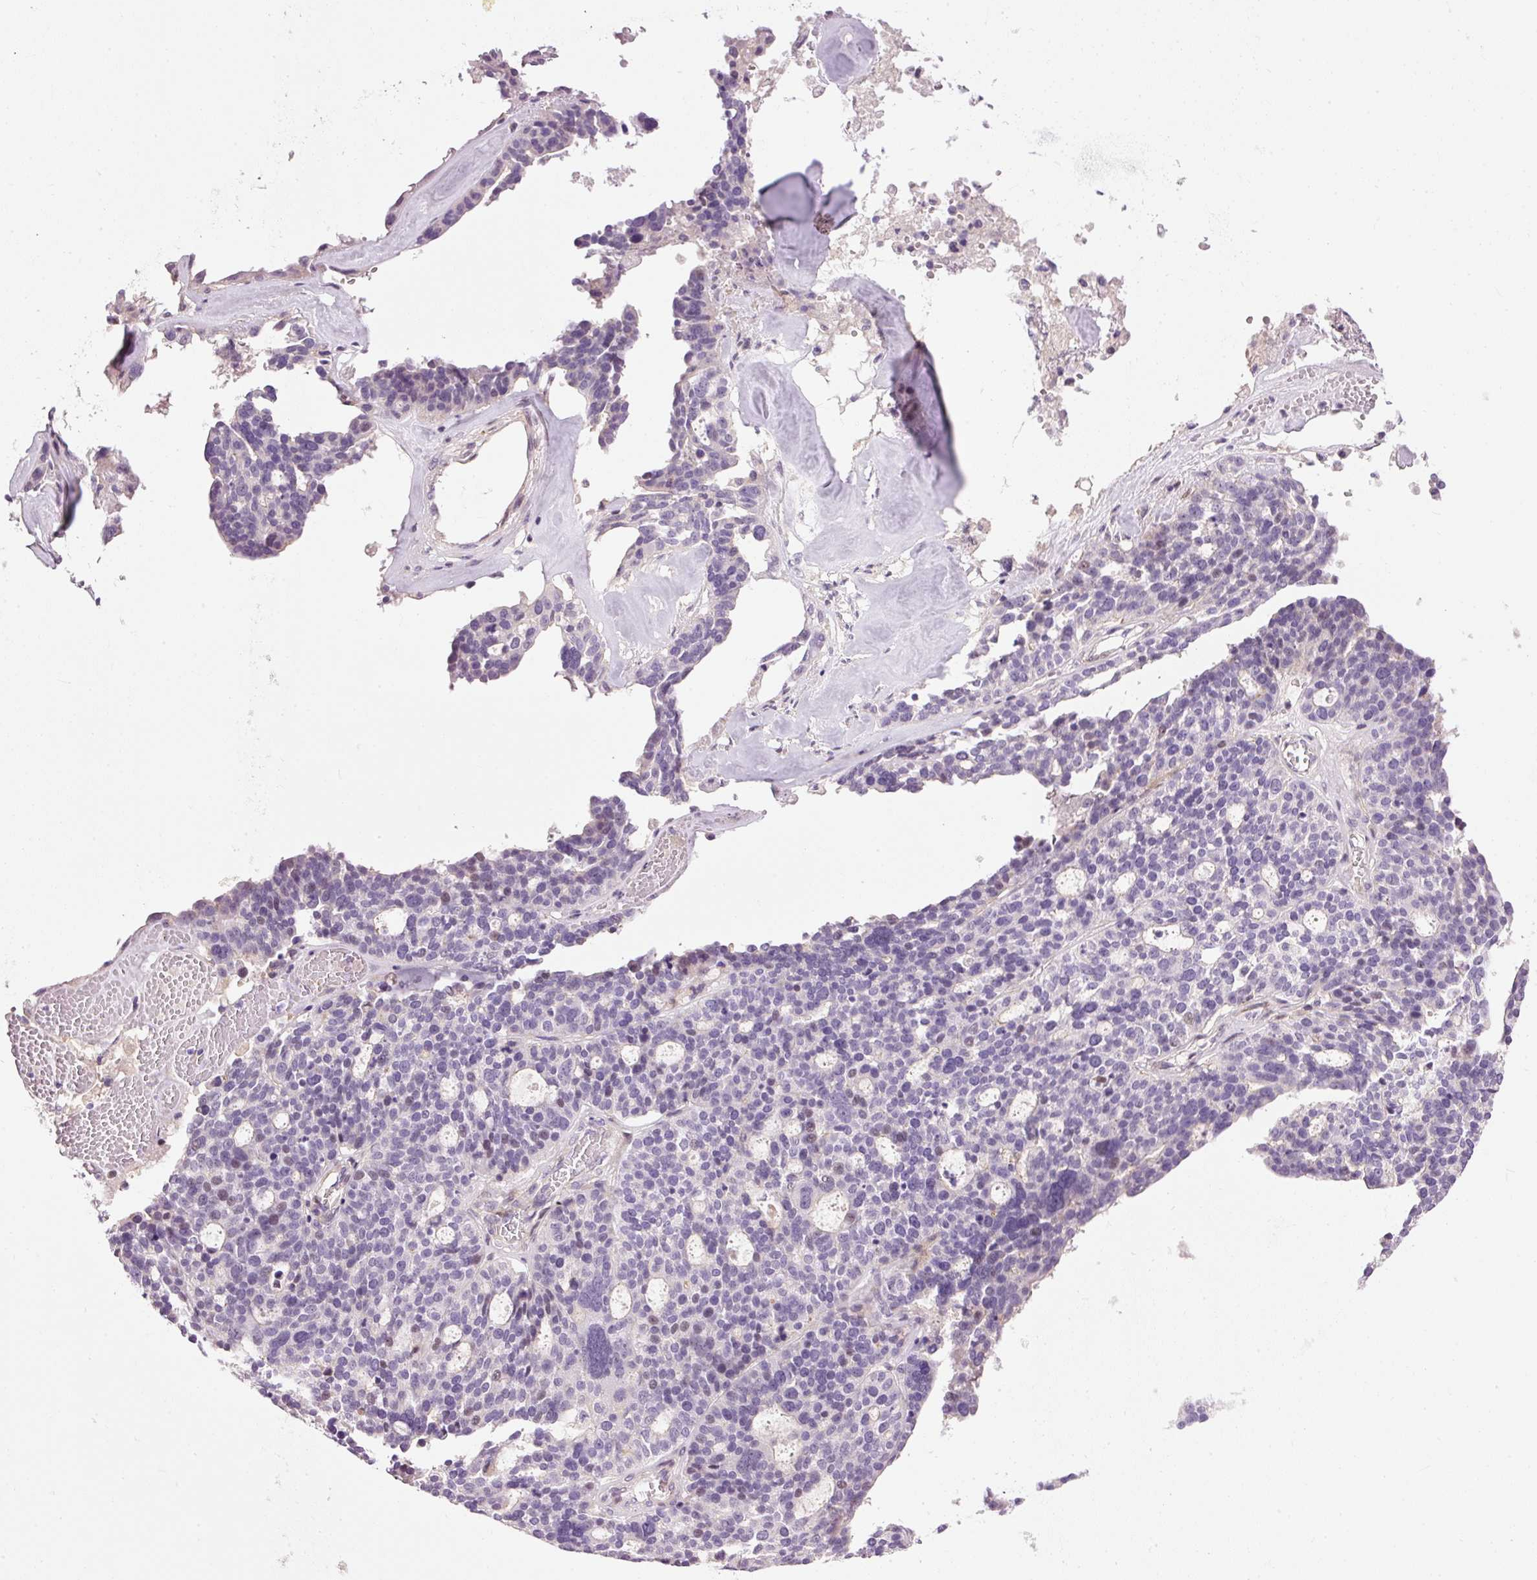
{"staining": {"intensity": "negative", "quantity": "none", "location": "none"}, "tissue": "ovarian cancer", "cell_type": "Tumor cells", "image_type": "cancer", "snomed": [{"axis": "morphology", "description": "Cystadenocarcinoma, serous, NOS"}, {"axis": "topography", "description": "Ovary"}], "caption": "Micrograph shows no significant protein expression in tumor cells of ovarian cancer.", "gene": "HNF1A", "patient": {"sex": "female", "age": 59}}